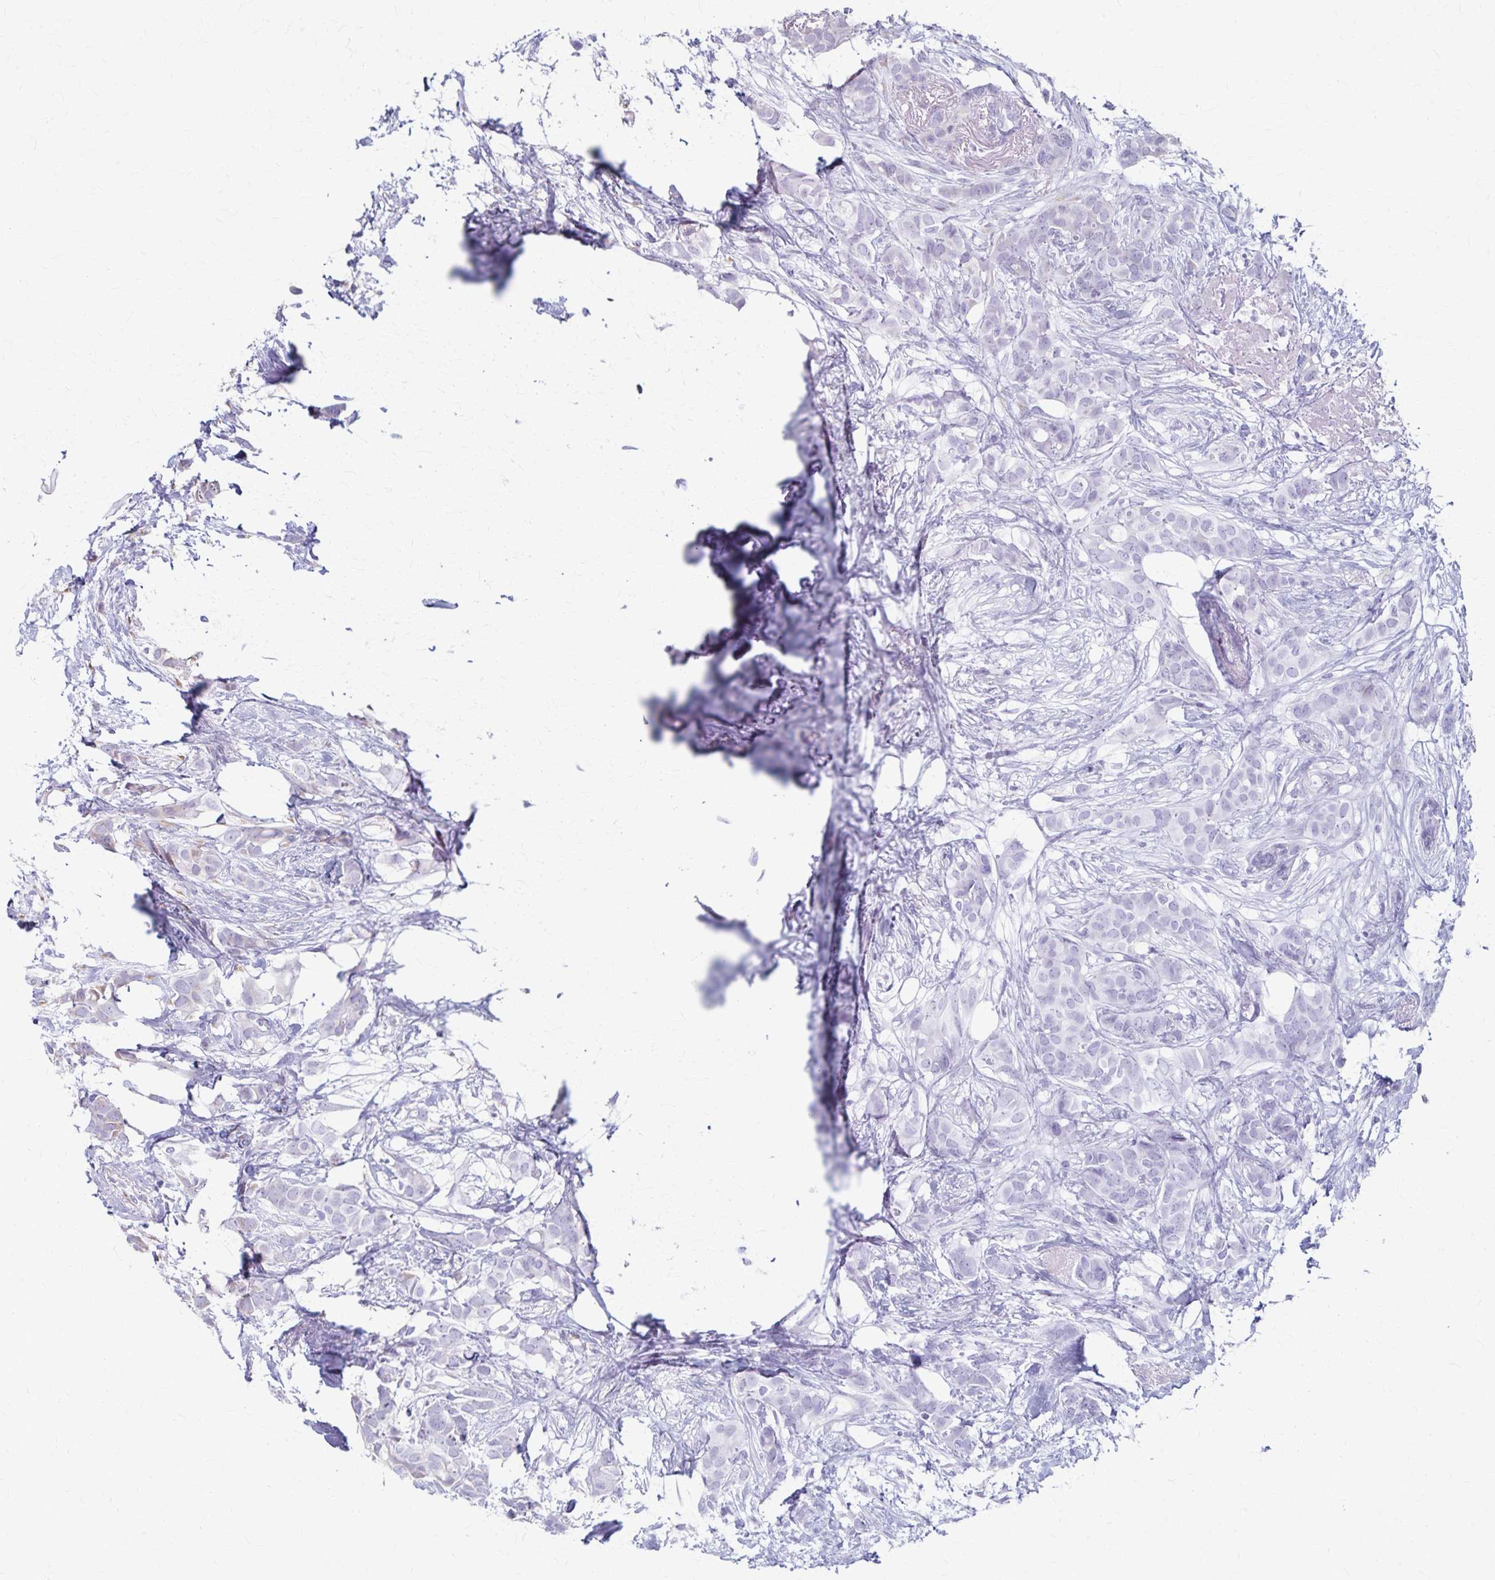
{"staining": {"intensity": "weak", "quantity": "<25%", "location": "cytoplasmic/membranous"}, "tissue": "breast cancer", "cell_type": "Tumor cells", "image_type": "cancer", "snomed": [{"axis": "morphology", "description": "Duct carcinoma"}, {"axis": "topography", "description": "Breast"}], "caption": "High power microscopy histopathology image of an IHC image of breast intraductal carcinoma, revealing no significant staining in tumor cells. (DAB (3,3'-diaminobenzidine) IHC, high magnification).", "gene": "MCFD2", "patient": {"sex": "female", "age": 62}}